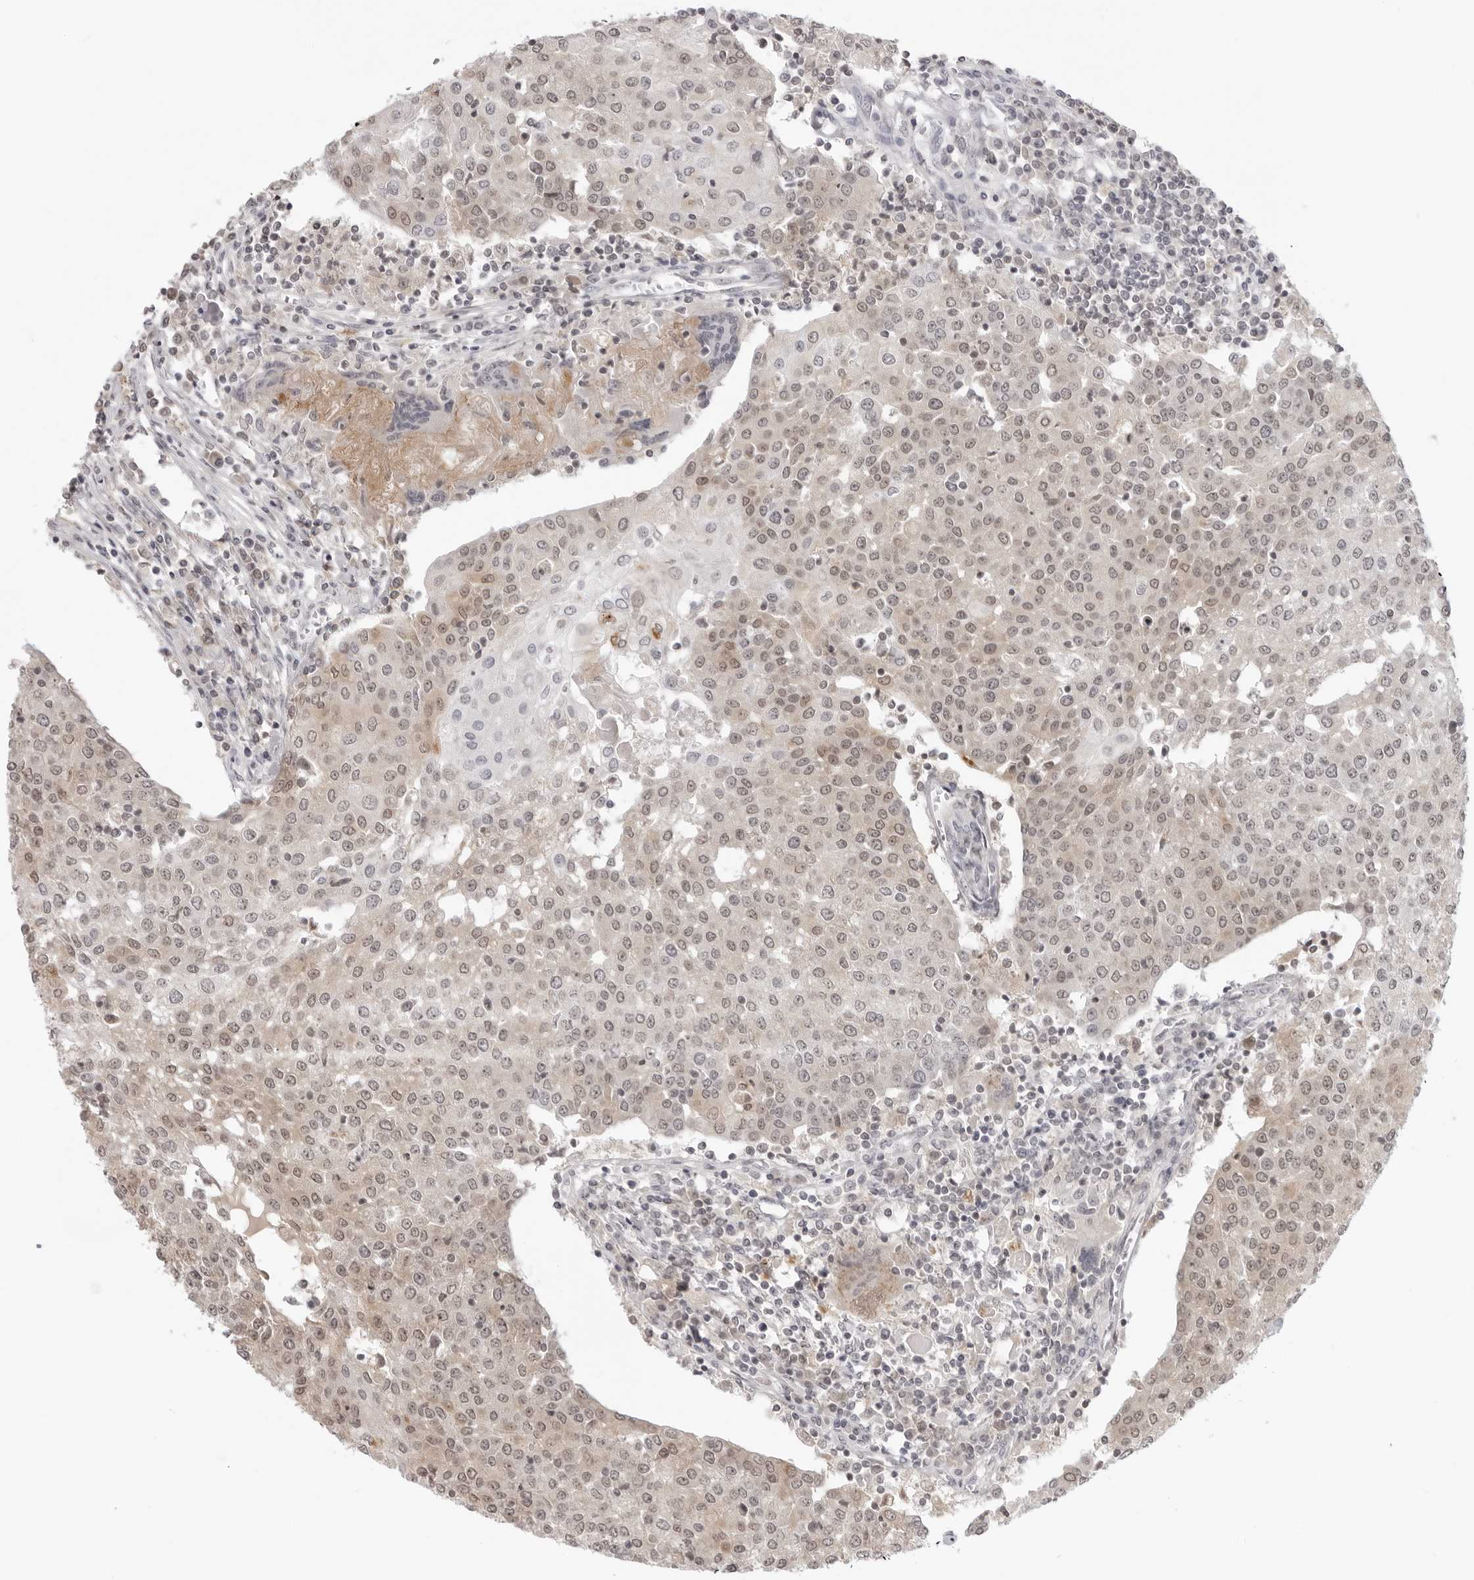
{"staining": {"intensity": "weak", "quantity": "25%-75%", "location": "nuclear"}, "tissue": "urothelial cancer", "cell_type": "Tumor cells", "image_type": "cancer", "snomed": [{"axis": "morphology", "description": "Urothelial carcinoma, High grade"}, {"axis": "topography", "description": "Urinary bladder"}], "caption": "This is a histology image of IHC staining of urothelial carcinoma (high-grade), which shows weak expression in the nuclear of tumor cells.", "gene": "ACP6", "patient": {"sex": "female", "age": 85}}